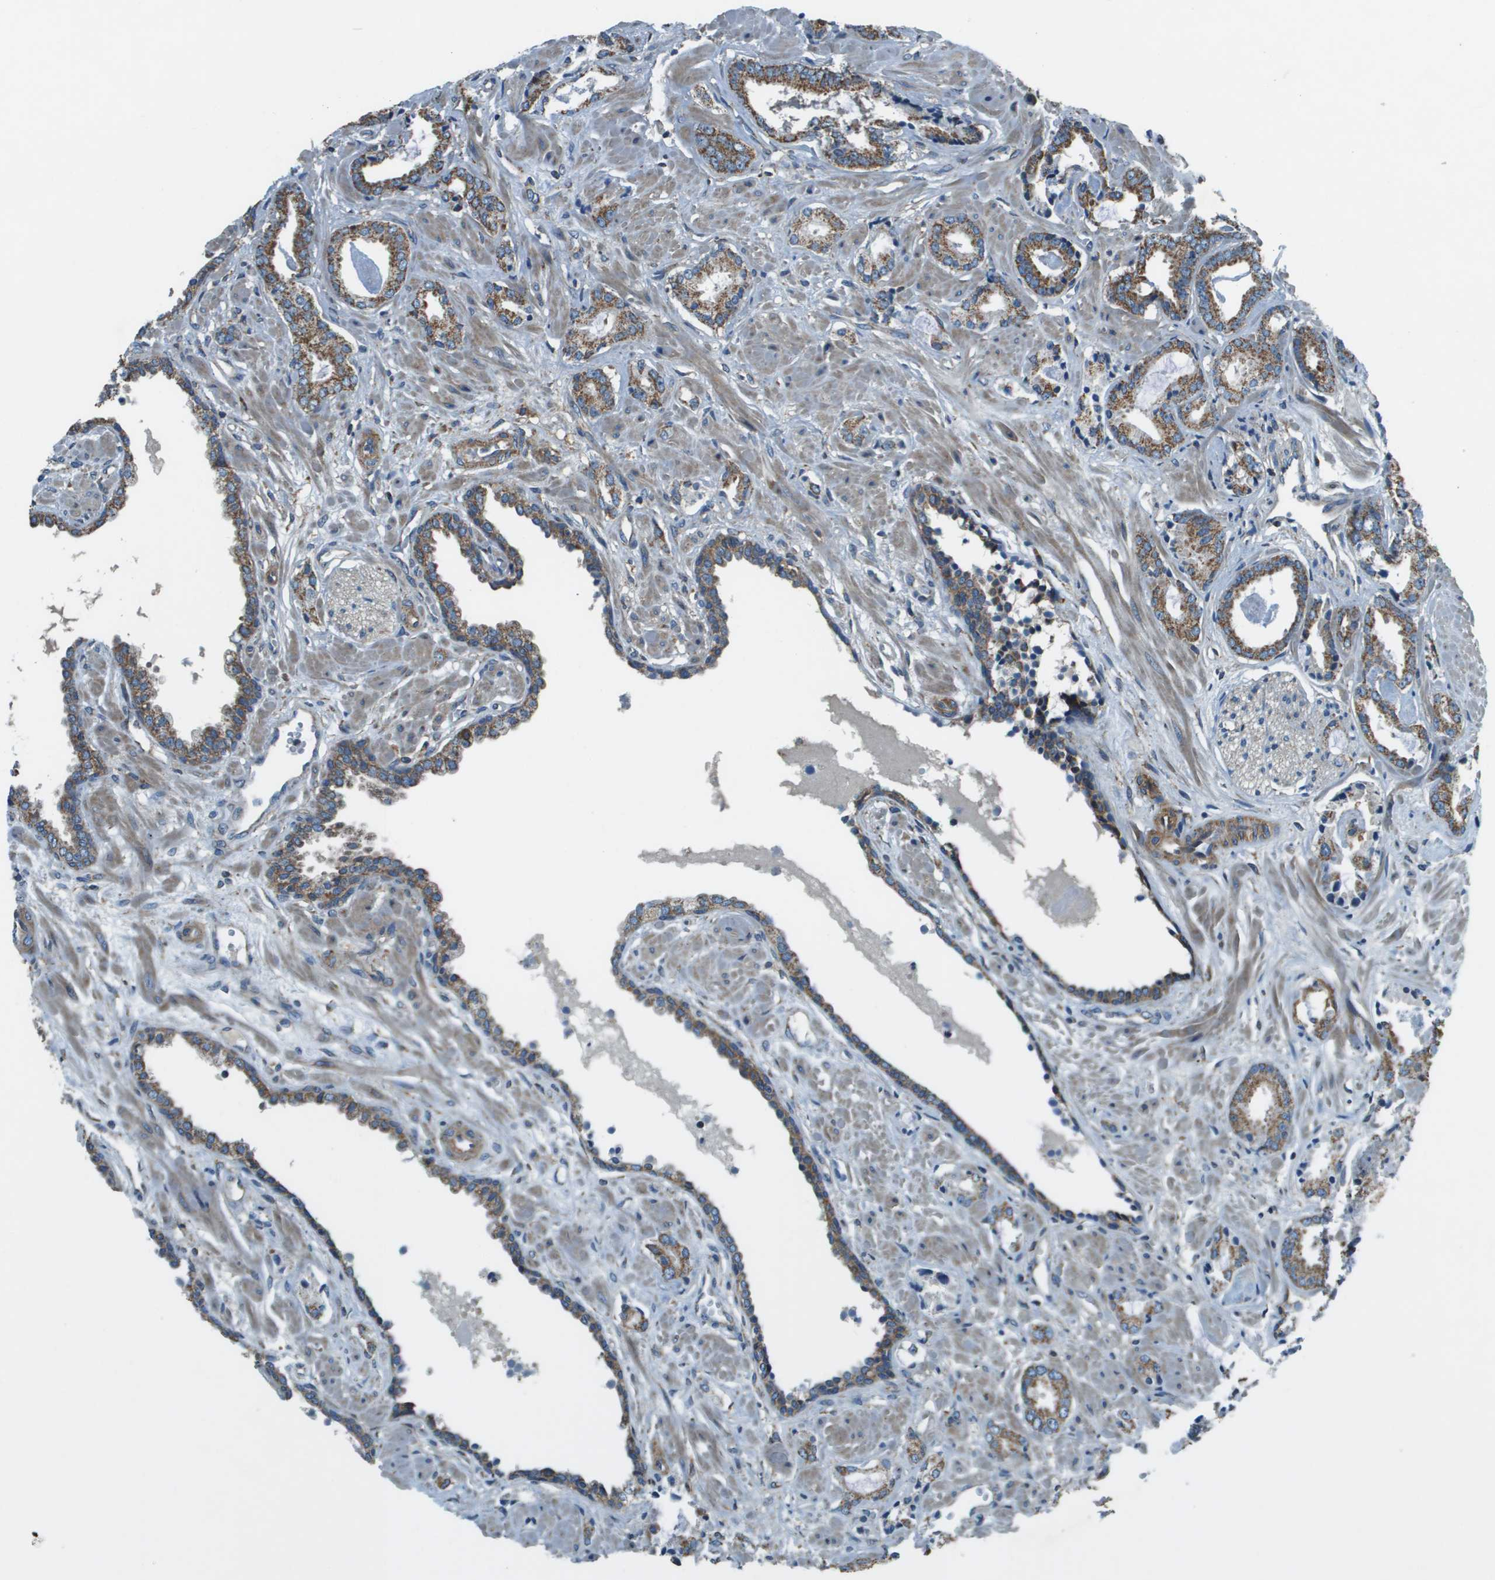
{"staining": {"intensity": "moderate", "quantity": ">75%", "location": "cytoplasmic/membranous"}, "tissue": "prostate cancer", "cell_type": "Tumor cells", "image_type": "cancer", "snomed": [{"axis": "morphology", "description": "Adenocarcinoma, Low grade"}, {"axis": "topography", "description": "Prostate"}], "caption": "The immunohistochemical stain labels moderate cytoplasmic/membranous staining in tumor cells of prostate cancer tissue. Nuclei are stained in blue.", "gene": "TMEM51", "patient": {"sex": "male", "age": 53}}